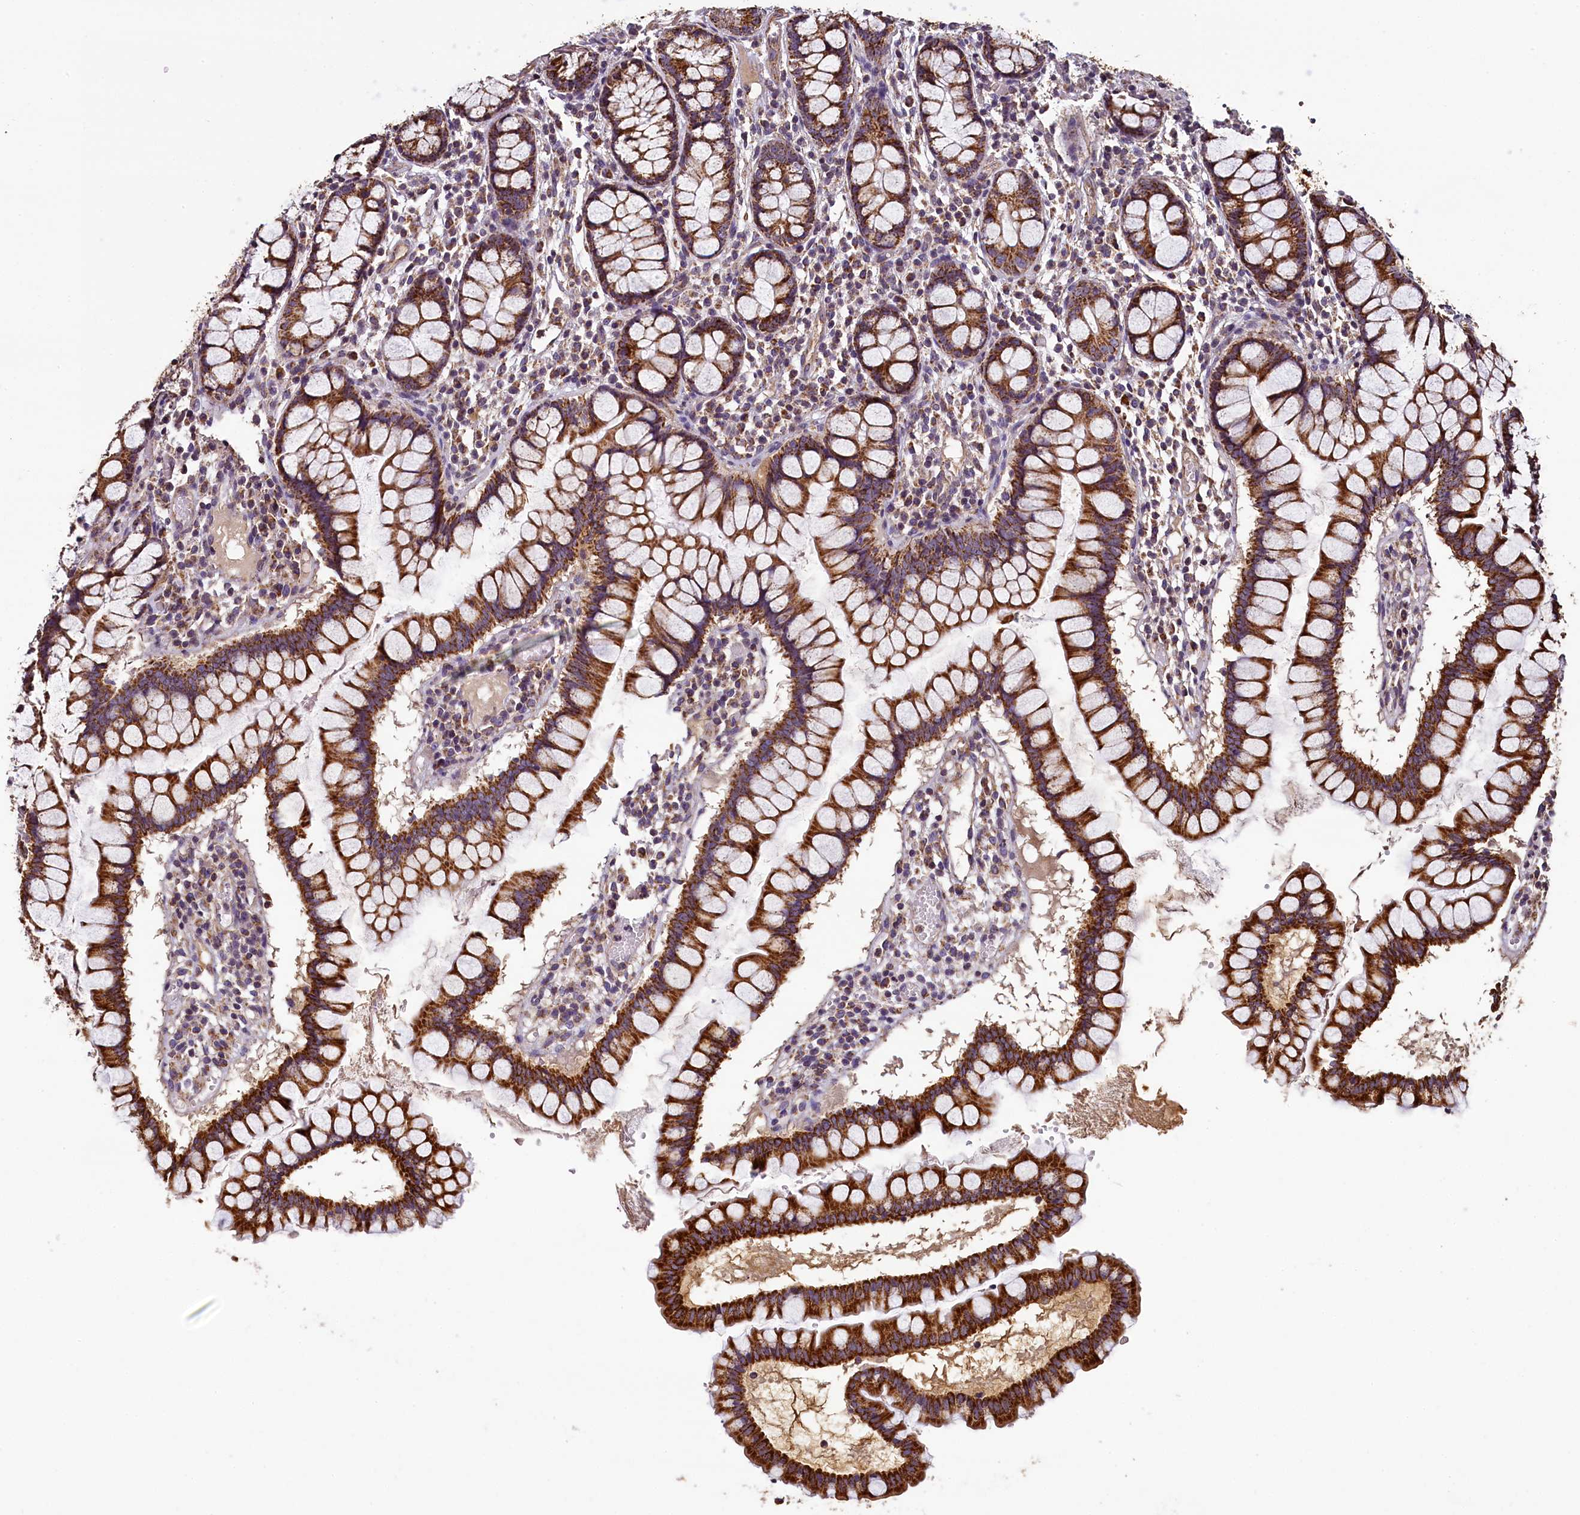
{"staining": {"intensity": "strong", "quantity": ">75%", "location": "cytoplasmic/membranous"}, "tissue": "colon", "cell_type": "Endothelial cells", "image_type": "normal", "snomed": [{"axis": "morphology", "description": "Normal tissue, NOS"}, {"axis": "morphology", "description": "Adenocarcinoma, NOS"}, {"axis": "topography", "description": "Colon"}], "caption": "Unremarkable colon demonstrates strong cytoplasmic/membranous positivity in approximately >75% of endothelial cells.", "gene": "COQ9", "patient": {"sex": "female", "age": 55}}